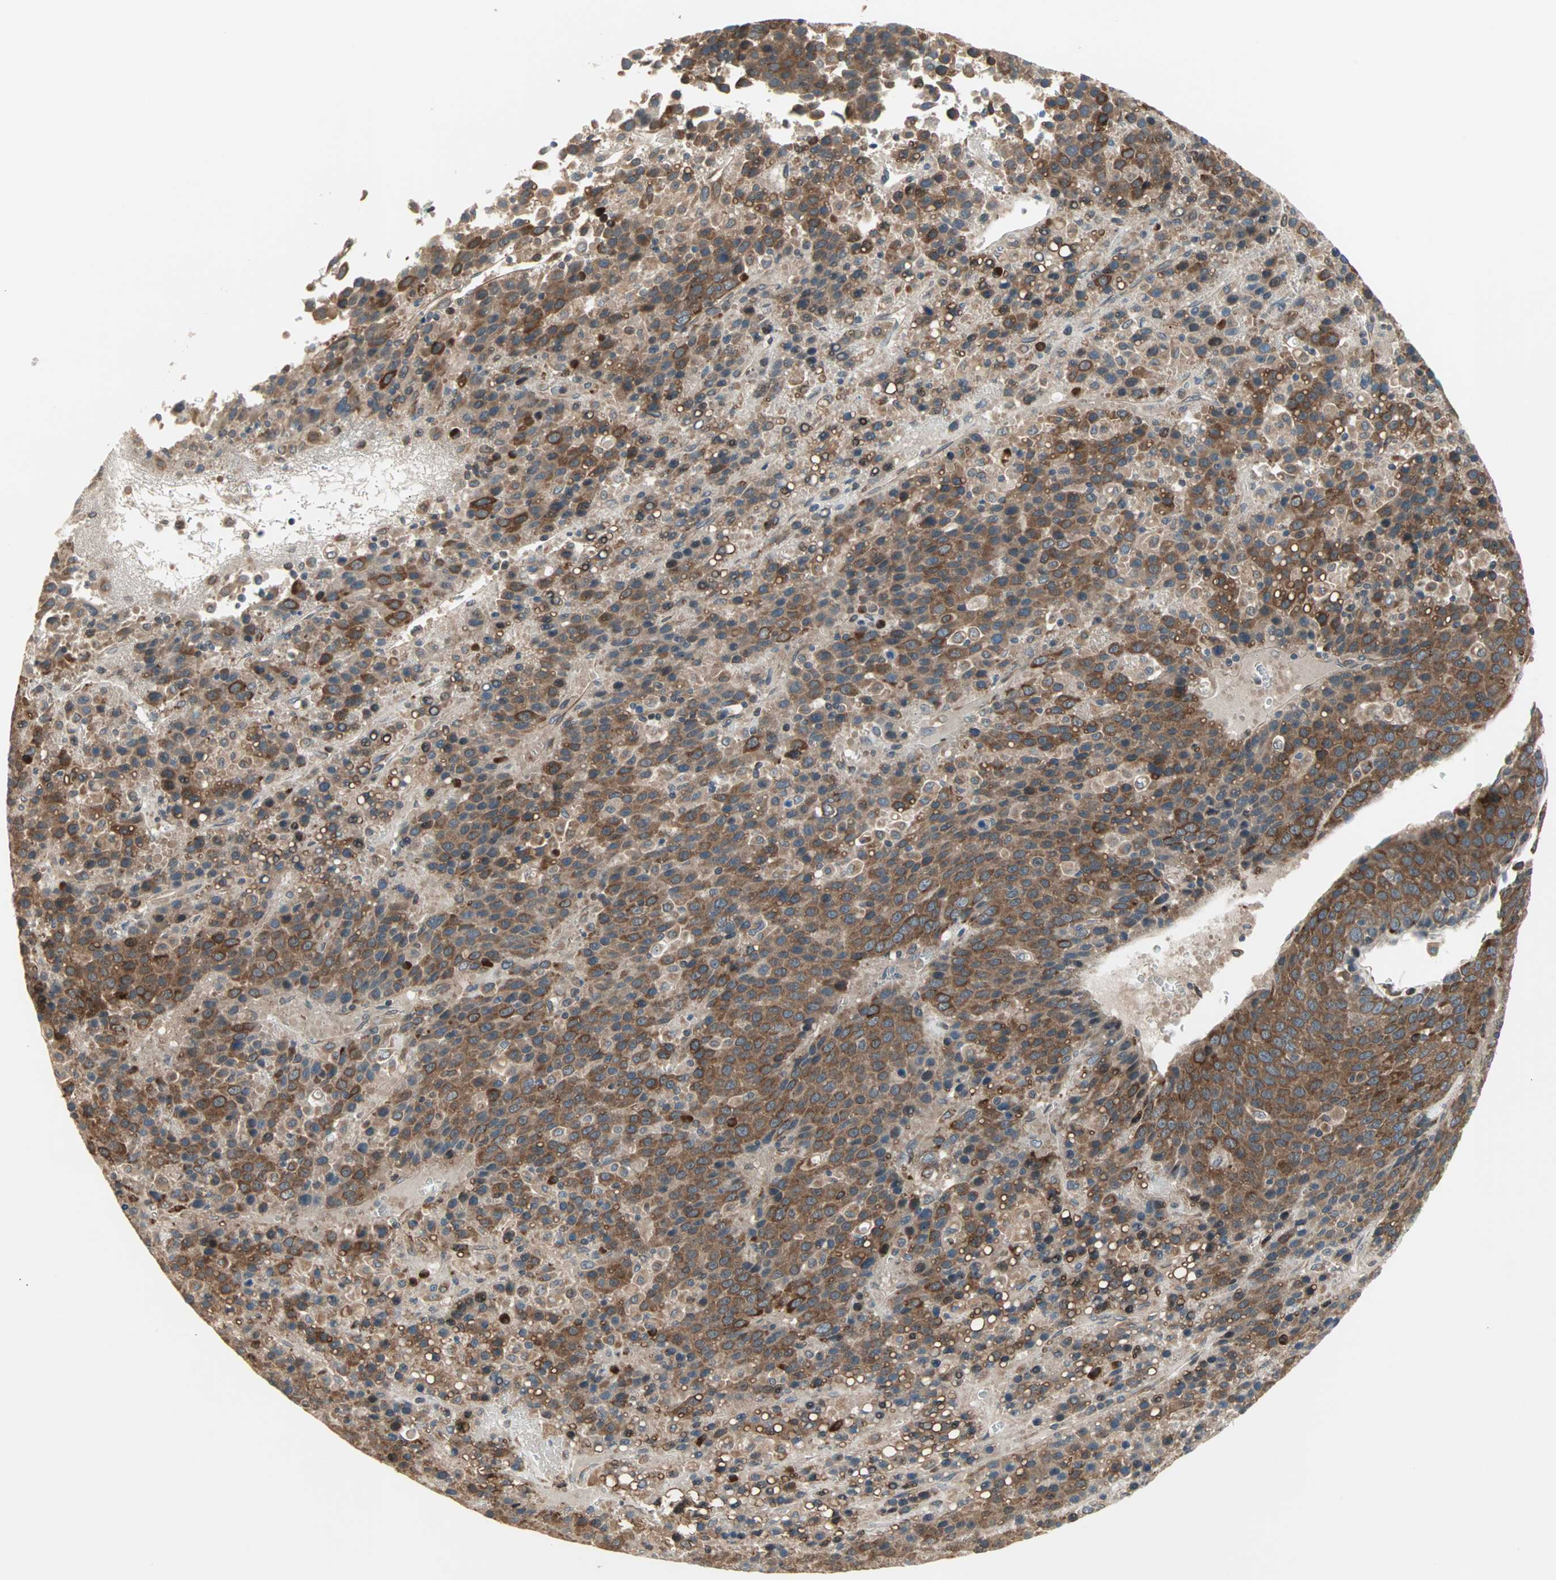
{"staining": {"intensity": "moderate", "quantity": ">75%", "location": "cytoplasmic/membranous"}, "tissue": "liver cancer", "cell_type": "Tumor cells", "image_type": "cancer", "snomed": [{"axis": "morphology", "description": "Carcinoma, Hepatocellular, NOS"}, {"axis": "topography", "description": "Liver"}], "caption": "Immunohistochemical staining of hepatocellular carcinoma (liver) displays moderate cytoplasmic/membranous protein staining in approximately >75% of tumor cells.", "gene": "SAR1A", "patient": {"sex": "female", "age": 53}}